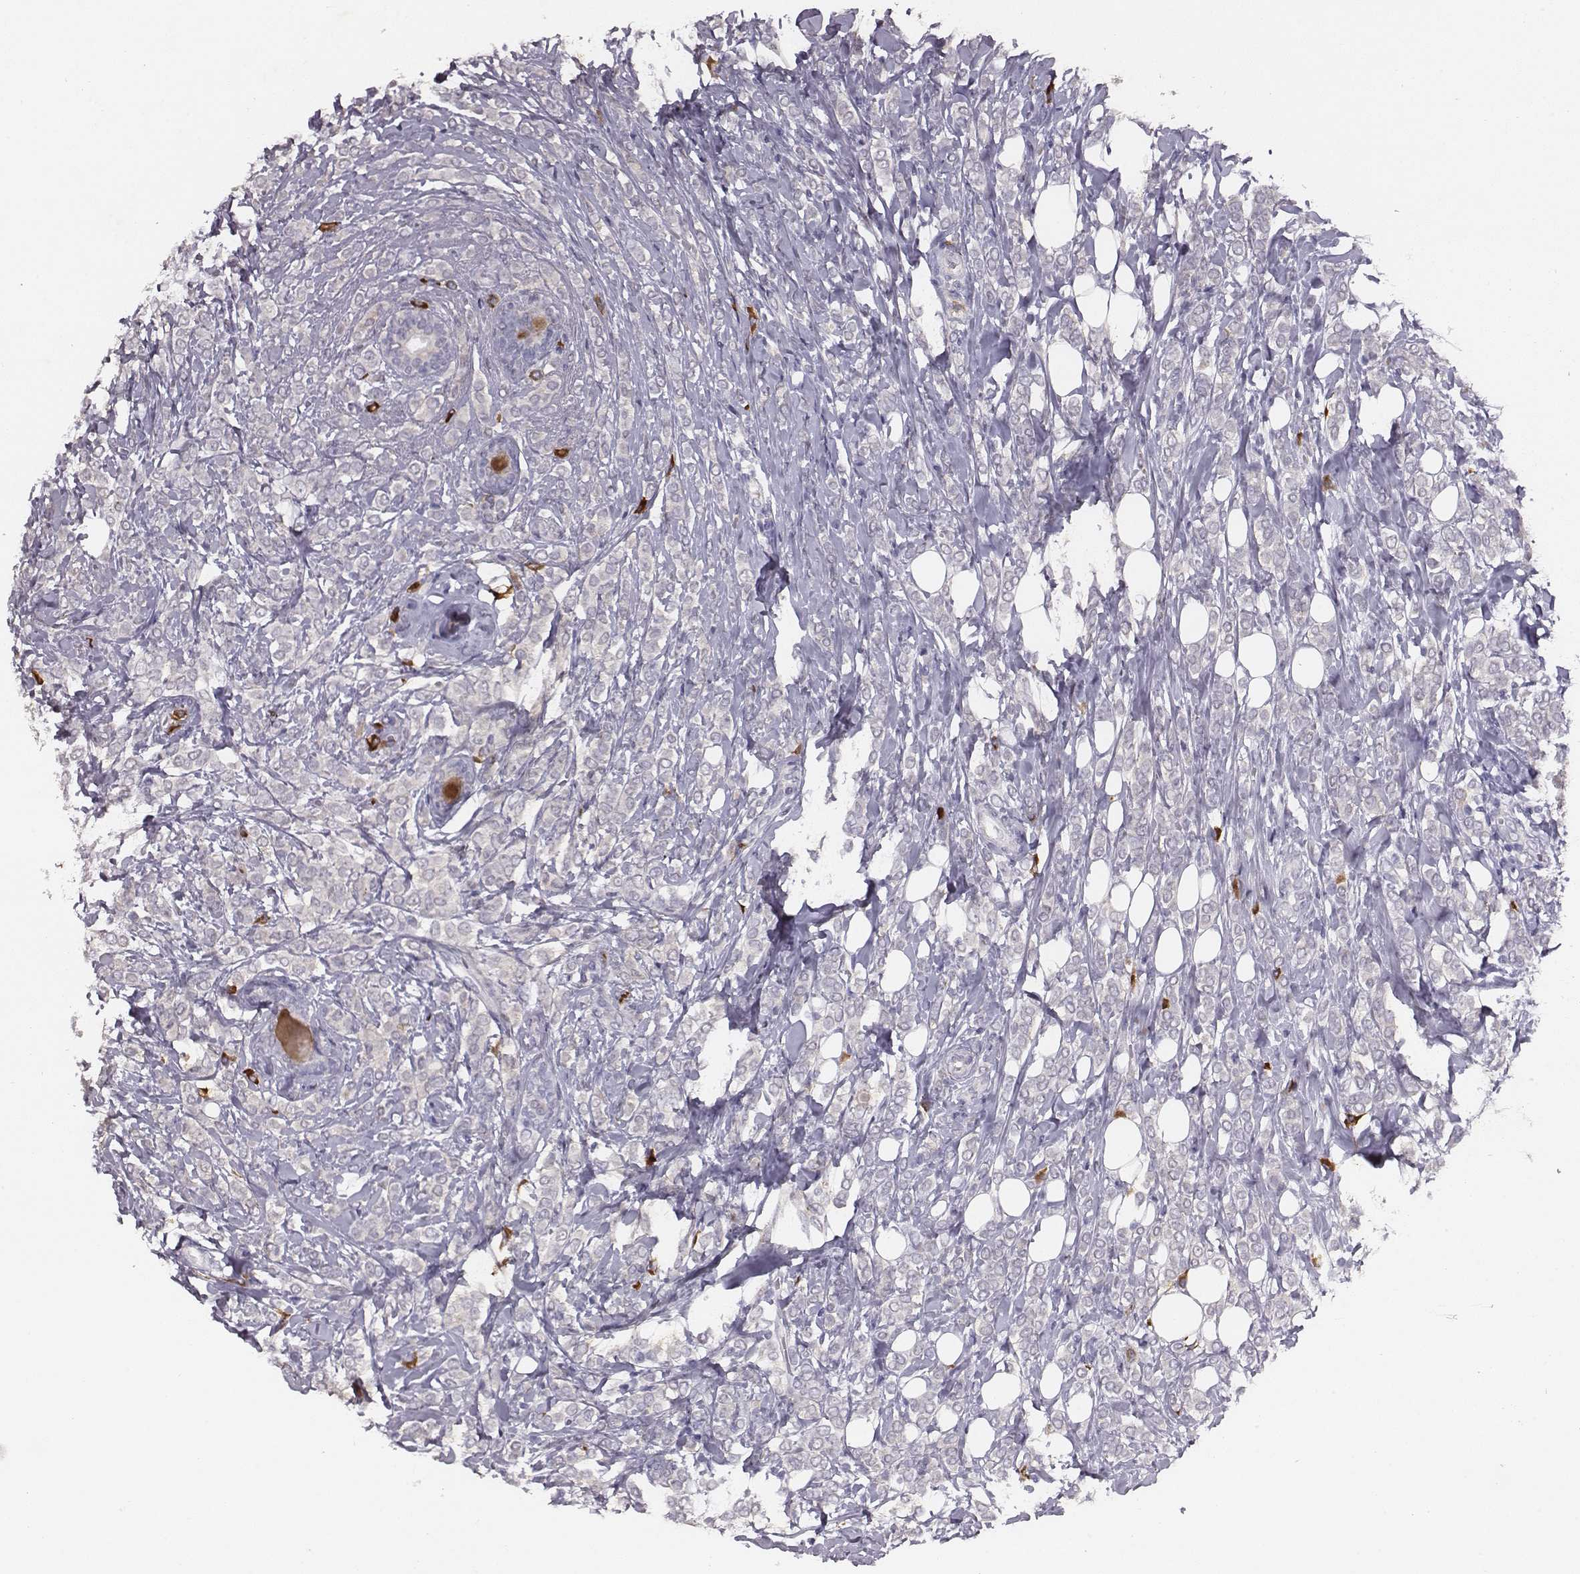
{"staining": {"intensity": "negative", "quantity": "none", "location": "none"}, "tissue": "breast cancer", "cell_type": "Tumor cells", "image_type": "cancer", "snomed": [{"axis": "morphology", "description": "Lobular carcinoma"}, {"axis": "topography", "description": "Breast"}], "caption": "This histopathology image is of lobular carcinoma (breast) stained with immunohistochemistry to label a protein in brown with the nuclei are counter-stained blue. There is no staining in tumor cells. (DAB (3,3'-diaminobenzidine) IHC with hematoxylin counter stain).", "gene": "SLC22A6", "patient": {"sex": "female", "age": 49}}